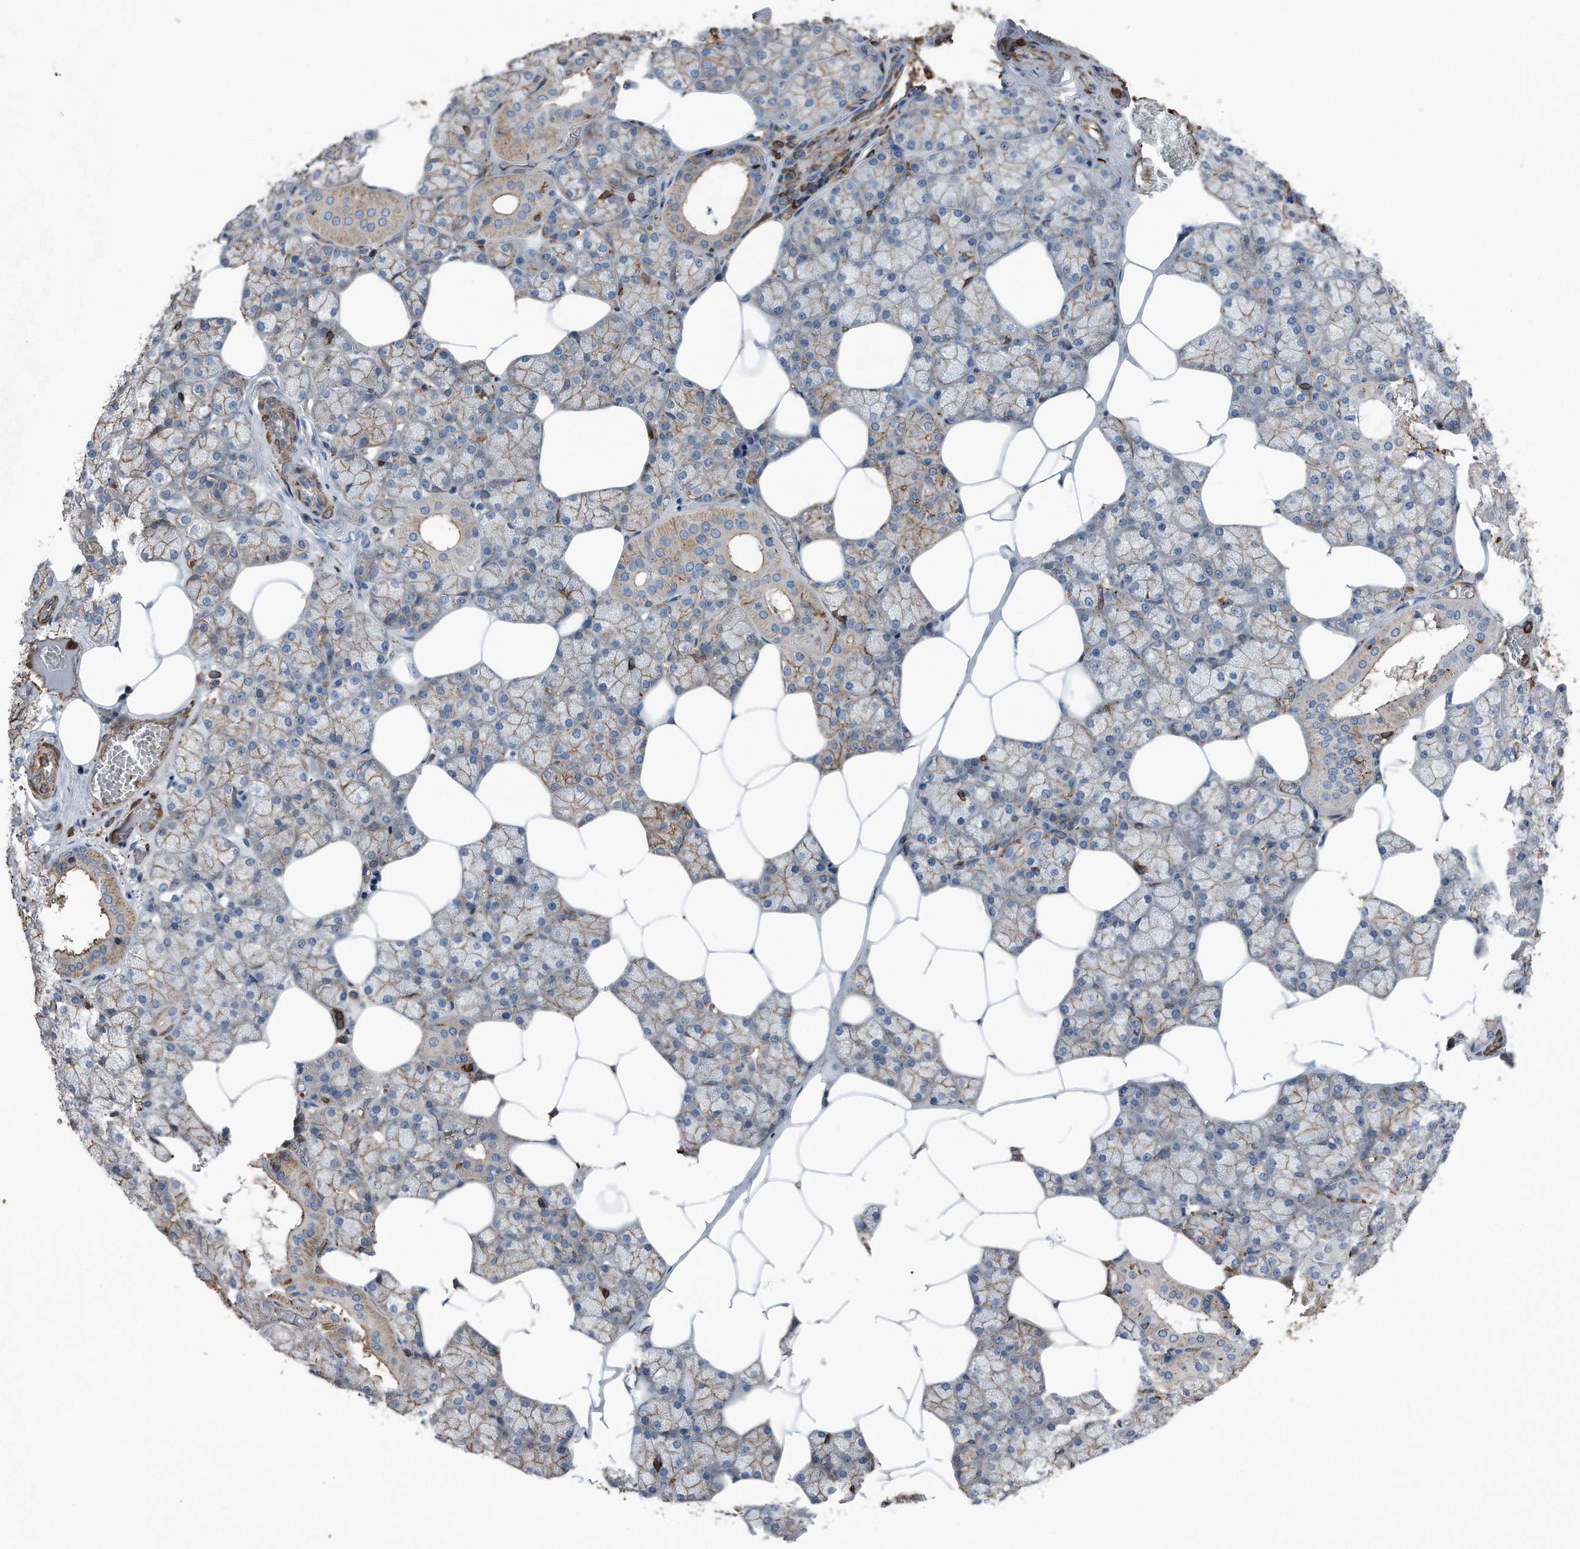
{"staining": {"intensity": "weak", "quantity": ">75%", "location": "cytoplasmic/membranous"}, "tissue": "salivary gland", "cell_type": "Glandular cells", "image_type": "normal", "snomed": [{"axis": "morphology", "description": "Normal tissue, NOS"}, {"axis": "topography", "description": "Salivary gland"}], "caption": "Weak cytoplasmic/membranous staining is present in approximately >75% of glandular cells in normal salivary gland. (DAB (3,3'-diaminobenzidine) IHC with brightfield microscopy, high magnification).", "gene": "RSPO3", "patient": {"sex": "male", "age": 62}}